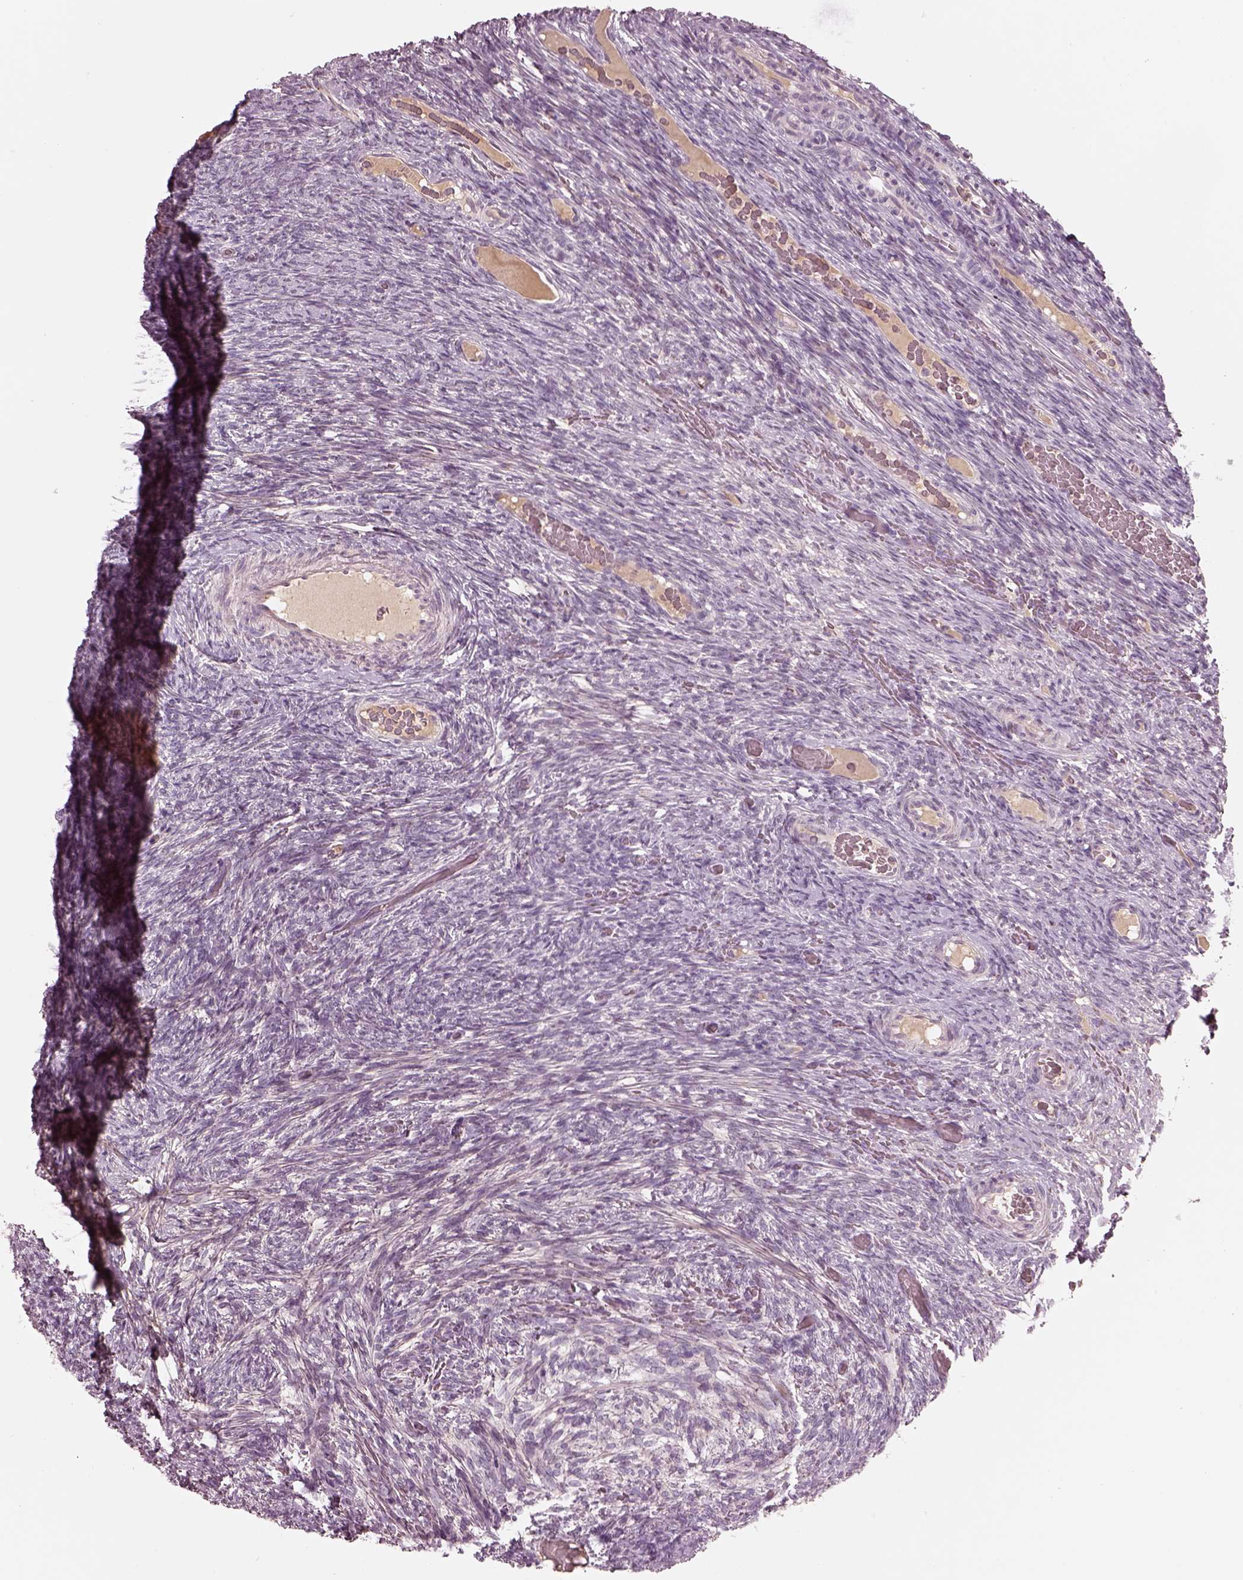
{"staining": {"intensity": "negative", "quantity": "none", "location": "none"}, "tissue": "ovary", "cell_type": "Ovarian stroma cells", "image_type": "normal", "snomed": [{"axis": "morphology", "description": "Normal tissue, NOS"}, {"axis": "topography", "description": "Ovary"}], "caption": "High power microscopy image of an immunohistochemistry photomicrograph of unremarkable ovary, revealing no significant staining in ovarian stroma cells. Brightfield microscopy of IHC stained with DAB (3,3'-diaminobenzidine) (brown) and hematoxylin (blue), captured at high magnification.", "gene": "SDCBP2", "patient": {"sex": "female", "age": 34}}